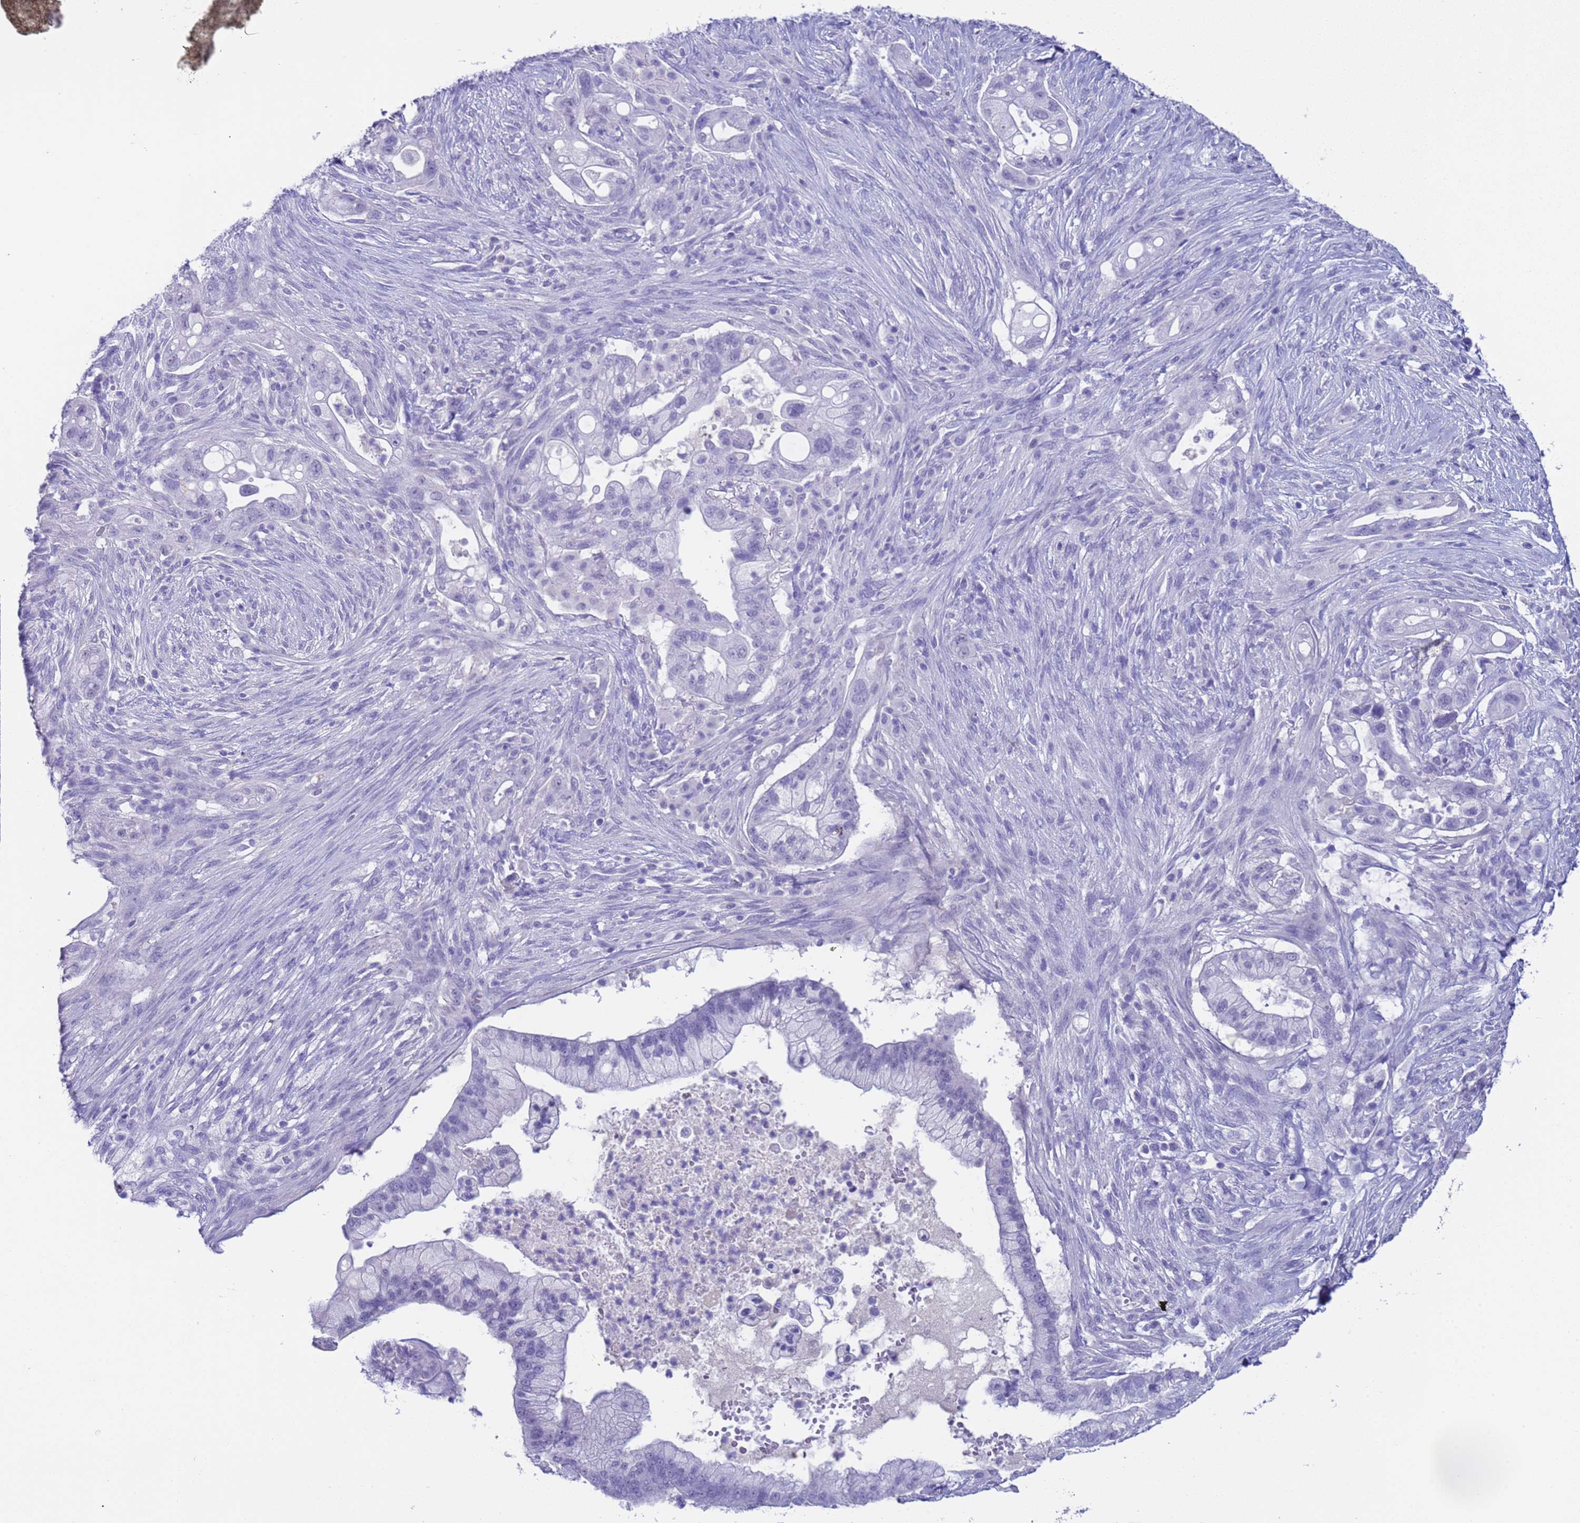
{"staining": {"intensity": "negative", "quantity": "none", "location": "none"}, "tissue": "pancreatic cancer", "cell_type": "Tumor cells", "image_type": "cancer", "snomed": [{"axis": "morphology", "description": "Adenocarcinoma, NOS"}, {"axis": "topography", "description": "Pancreas"}], "caption": "High magnification brightfield microscopy of pancreatic cancer stained with DAB (brown) and counterstained with hematoxylin (blue): tumor cells show no significant staining. The staining is performed using DAB brown chromogen with nuclei counter-stained in using hematoxylin.", "gene": "CKM", "patient": {"sex": "male", "age": 44}}